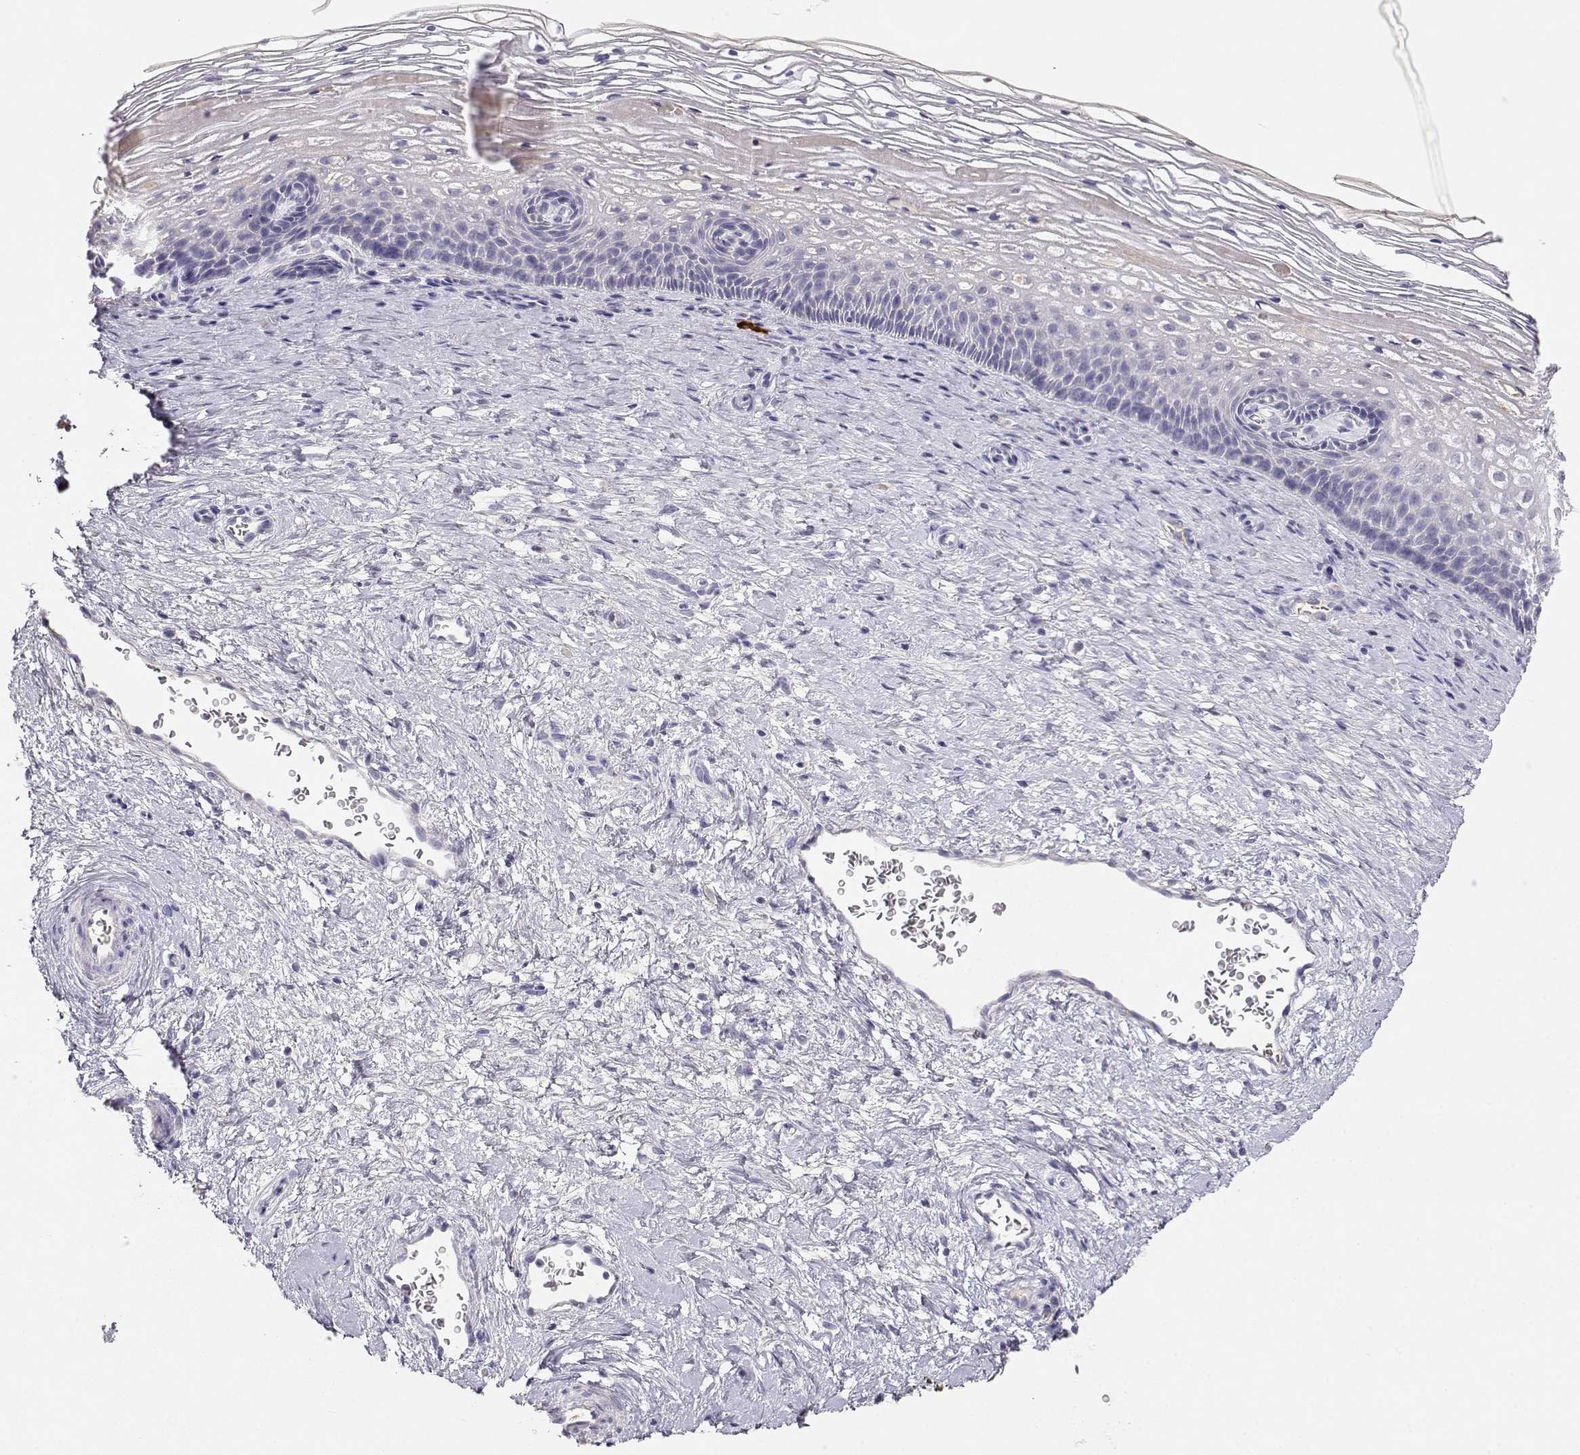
{"staining": {"intensity": "negative", "quantity": "none", "location": "none"}, "tissue": "cervix", "cell_type": "Glandular cells", "image_type": "normal", "snomed": [{"axis": "morphology", "description": "Normal tissue, NOS"}, {"axis": "topography", "description": "Cervix"}], "caption": "DAB immunohistochemical staining of normal cervix reveals no significant staining in glandular cells.", "gene": "GPR174", "patient": {"sex": "female", "age": 34}}